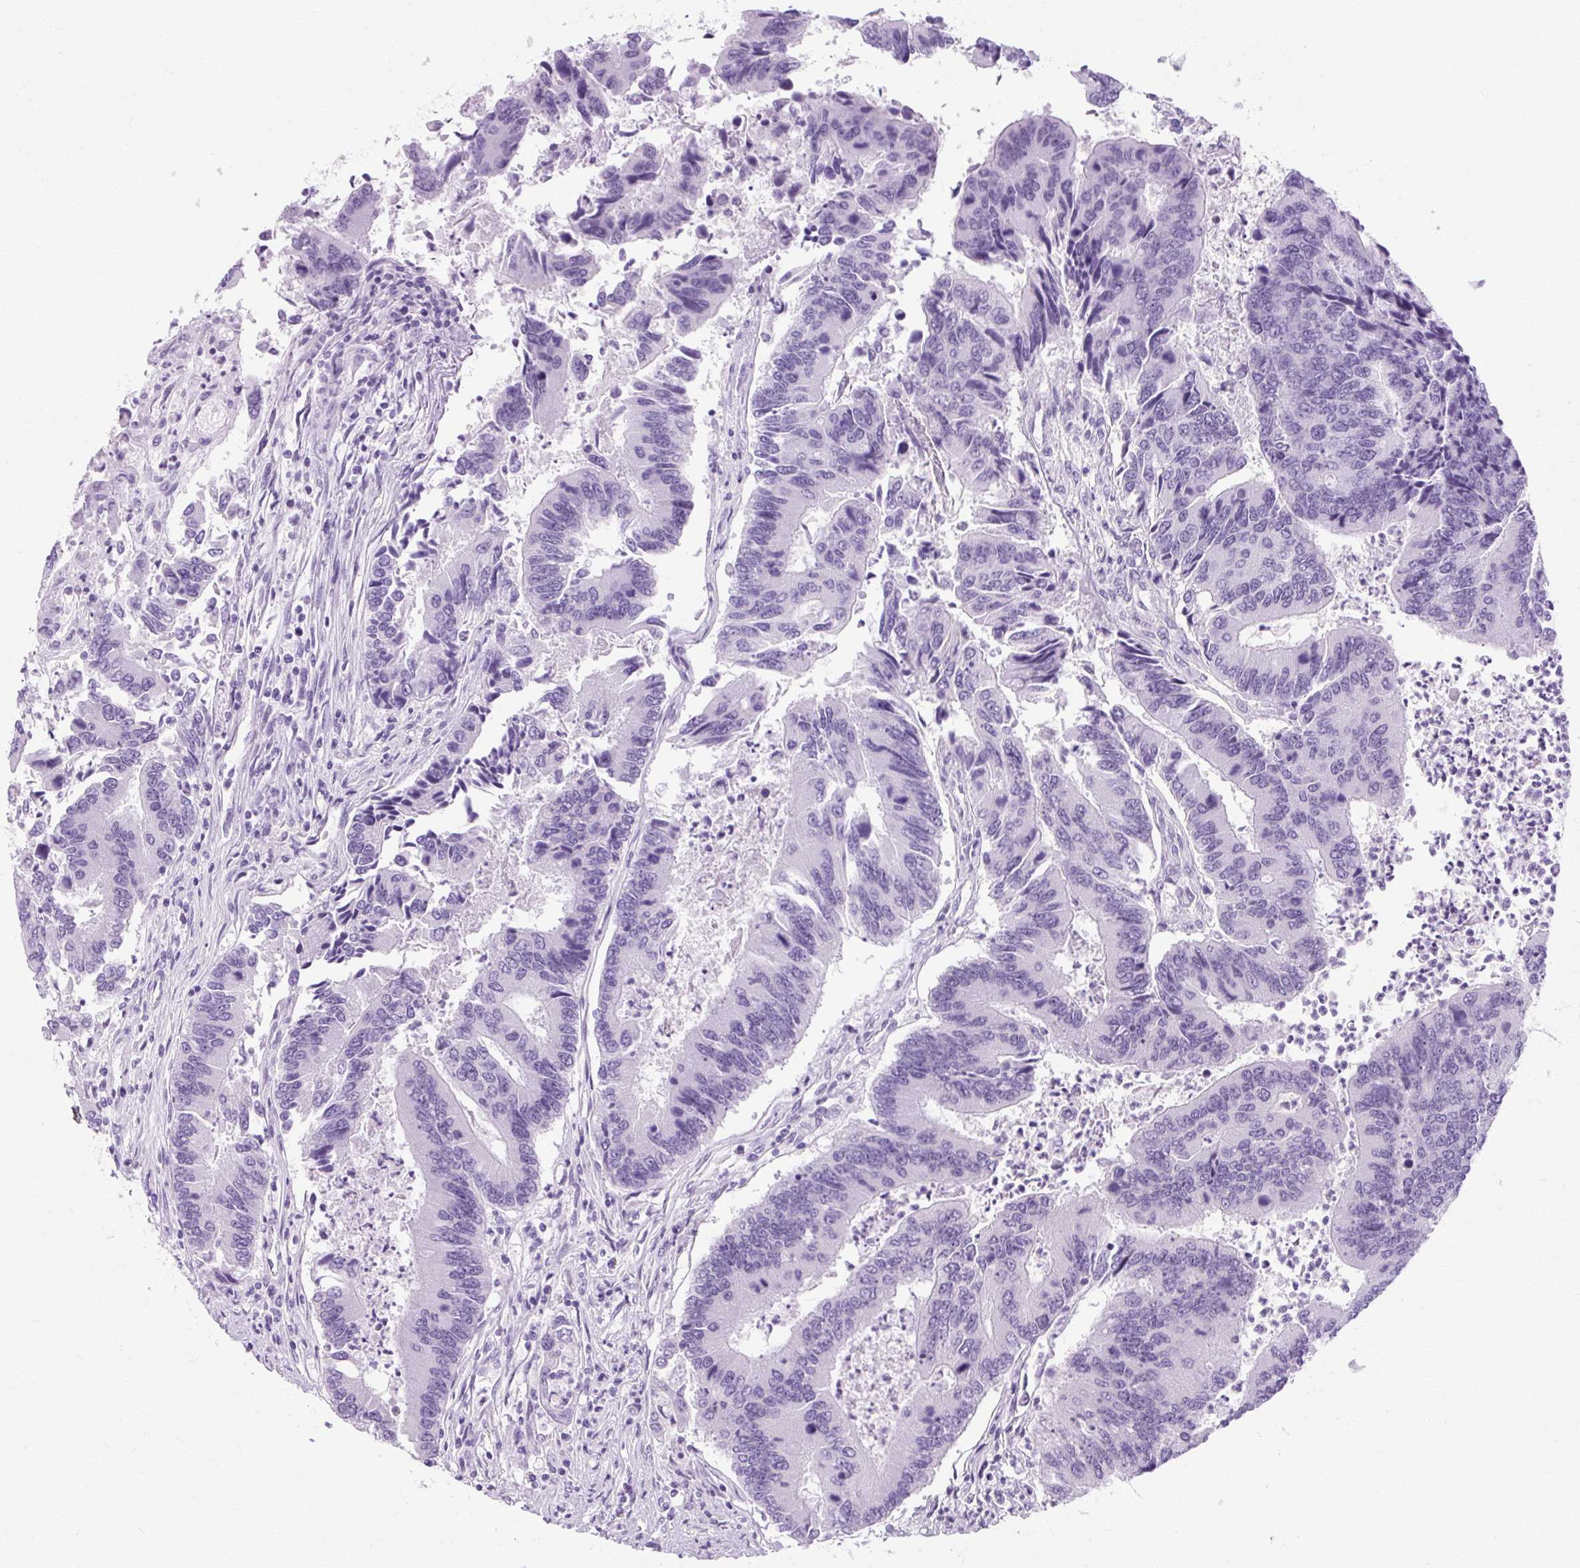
{"staining": {"intensity": "negative", "quantity": "none", "location": "none"}, "tissue": "colorectal cancer", "cell_type": "Tumor cells", "image_type": "cancer", "snomed": [{"axis": "morphology", "description": "Adenocarcinoma, NOS"}, {"axis": "topography", "description": "Colon"}], "caption": "DAB immunohistochemical staining of colorectal cancer (adenocarcinoma) exhibits no significant expression in tumor cells. (DAB immunohistochemistry (IHC) with hematoxylin counter stain).", "gene": "RYBP", "patient": {"sex": "female", "age": 67}}